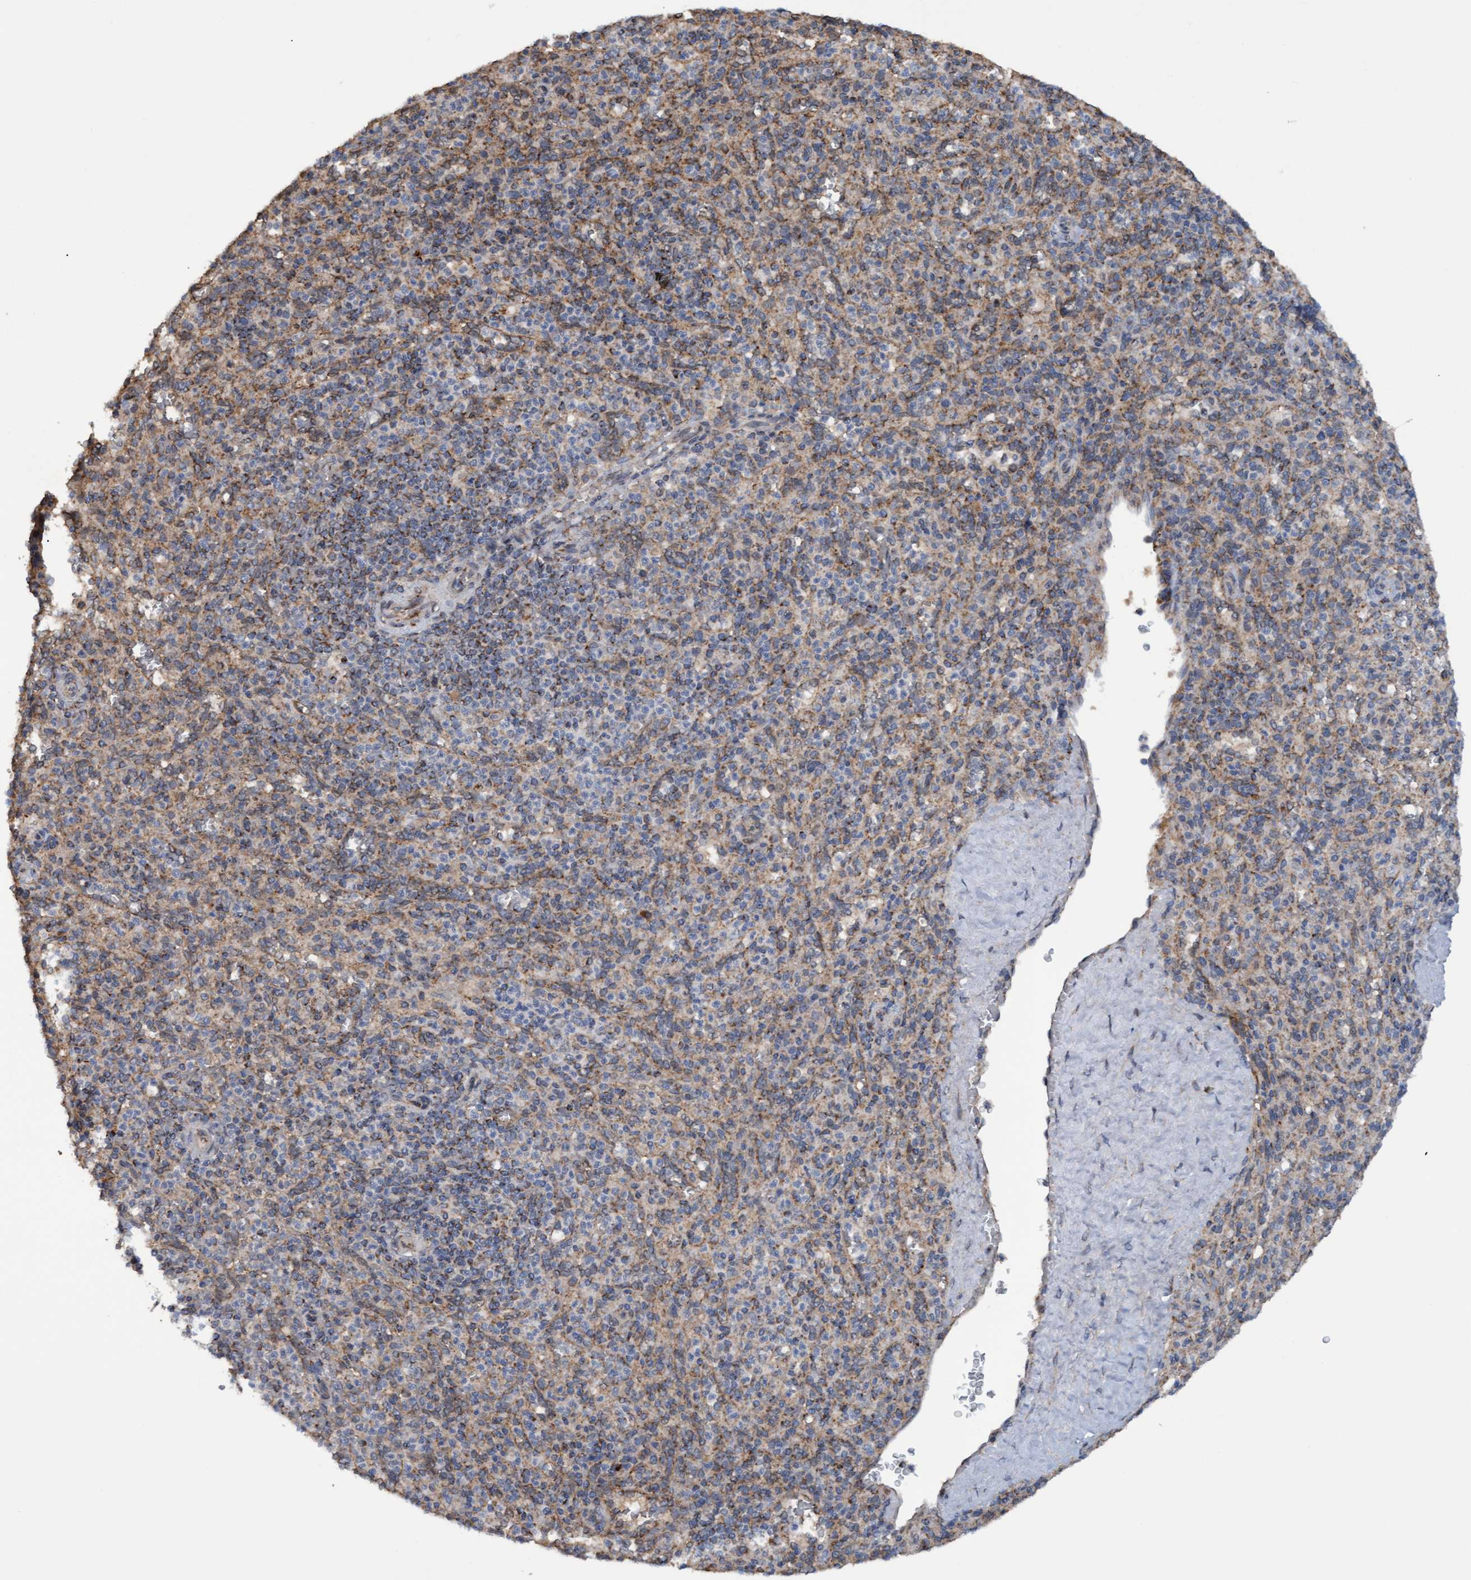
{"staining": {"intensity": "weak", "quantity": "25%-75%", "location": "cytoplasmic/membranous"}, "tissue": "spleen", "cell_type": "Cells in red pulp", "image_type": "normal", "snomed": [{"axis": "morphology", "description": "Normal tissue, NOS"}, {"axis": "topography", "description": "Spleen"}], "caption": "Cells in red pulp show weak cytoplasmic/membranous staining in about 25%-75% of cells in benign spleen.", "gene": "MGLL", "patient": {"sex": "male", "age": 36}}